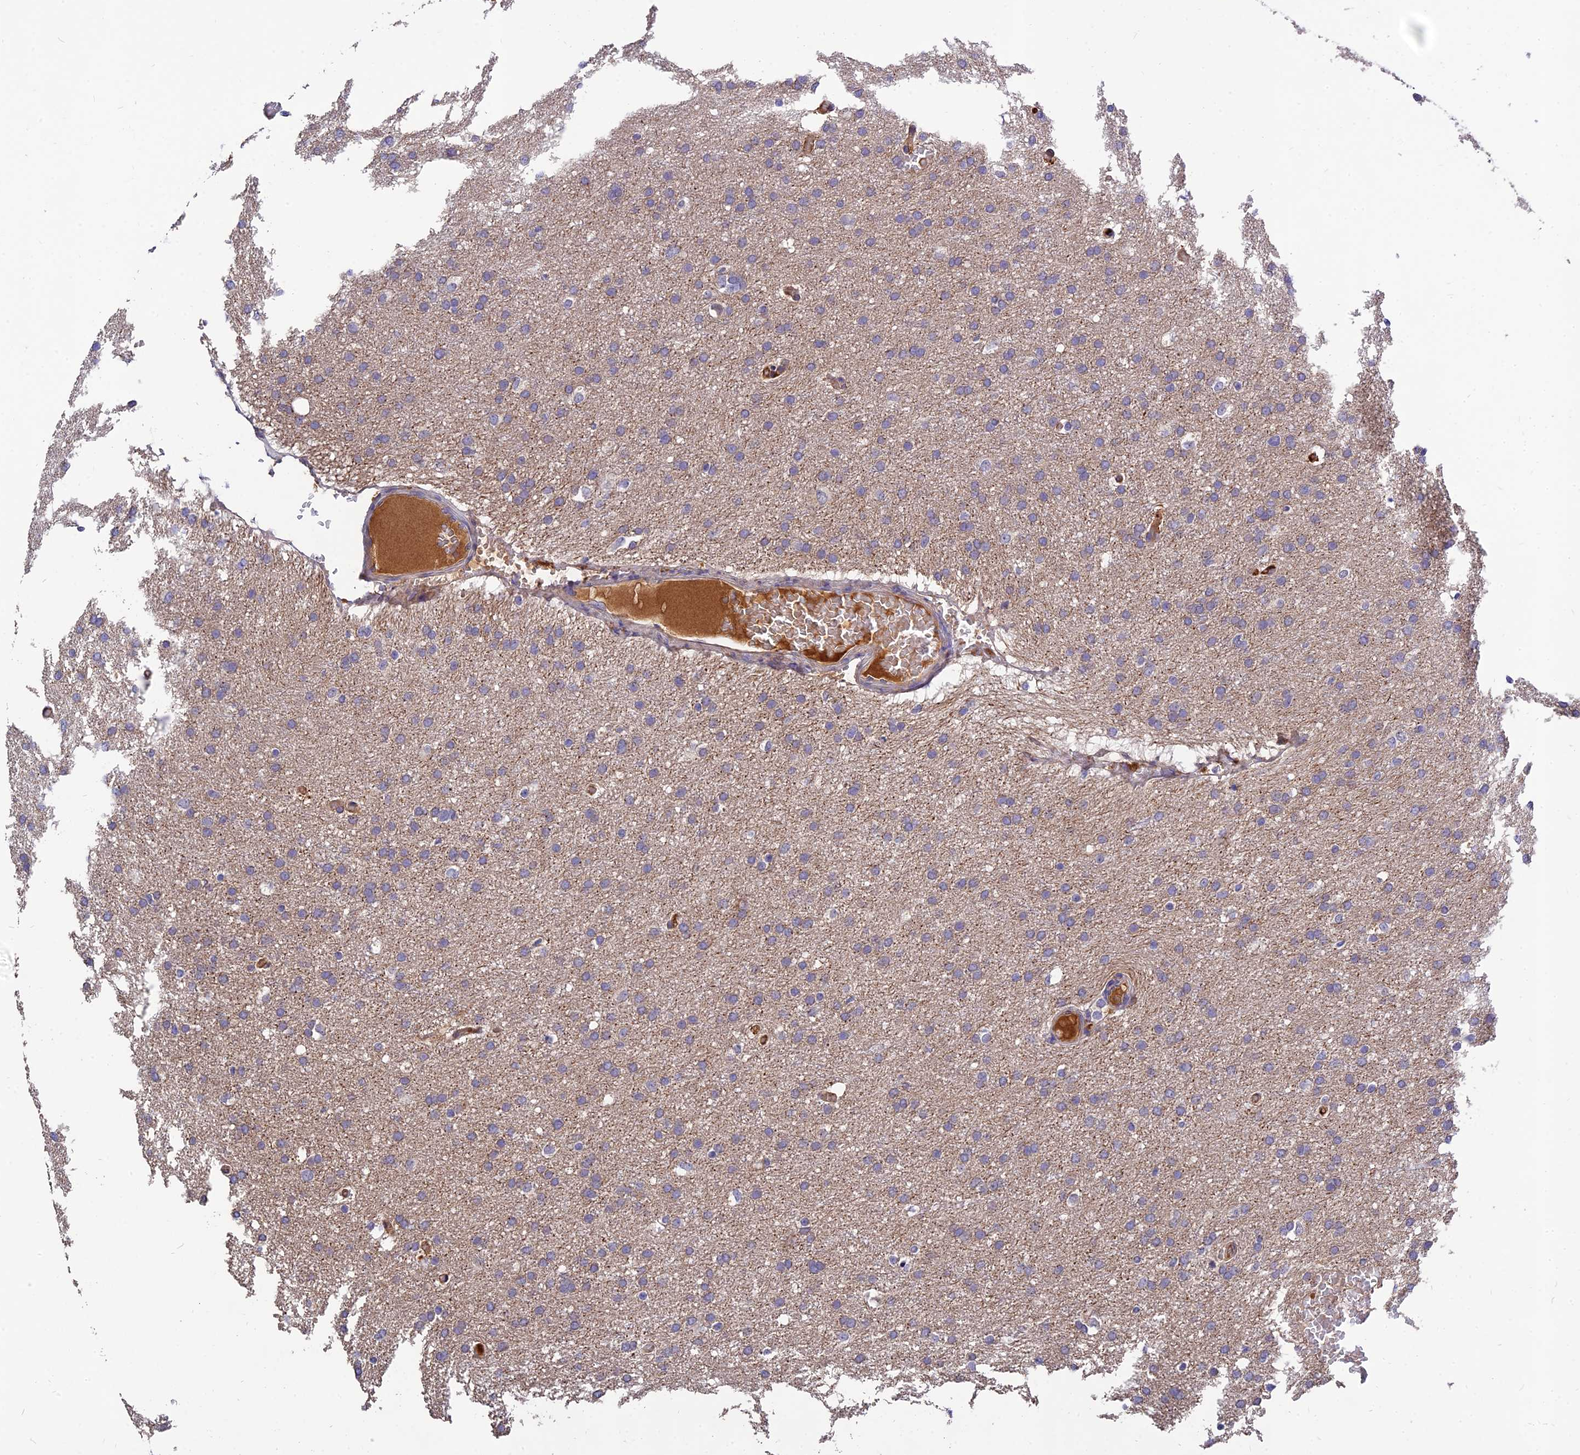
{"staining": {"intensity": "weak", "quantity": "25%-75%", "location": "cytoplasmic/membranous"}, "tissue": "glioma", "cell_type": "Tumor cells", "image_type": "cancer", "snomed": [{"axis": "morphology", "description": "Glioma, malignant, High grade"}, {"axis": "topography", "description": "Cerebral cortex"}], "caption": "Protein staining displays weak cytoplasmic/membranous expression in approximately 25%-75% of tumor cells in high-grade glioma (malignant).", "gene": "MRPL35", "patient": {"sex": "female", "age": 36}}